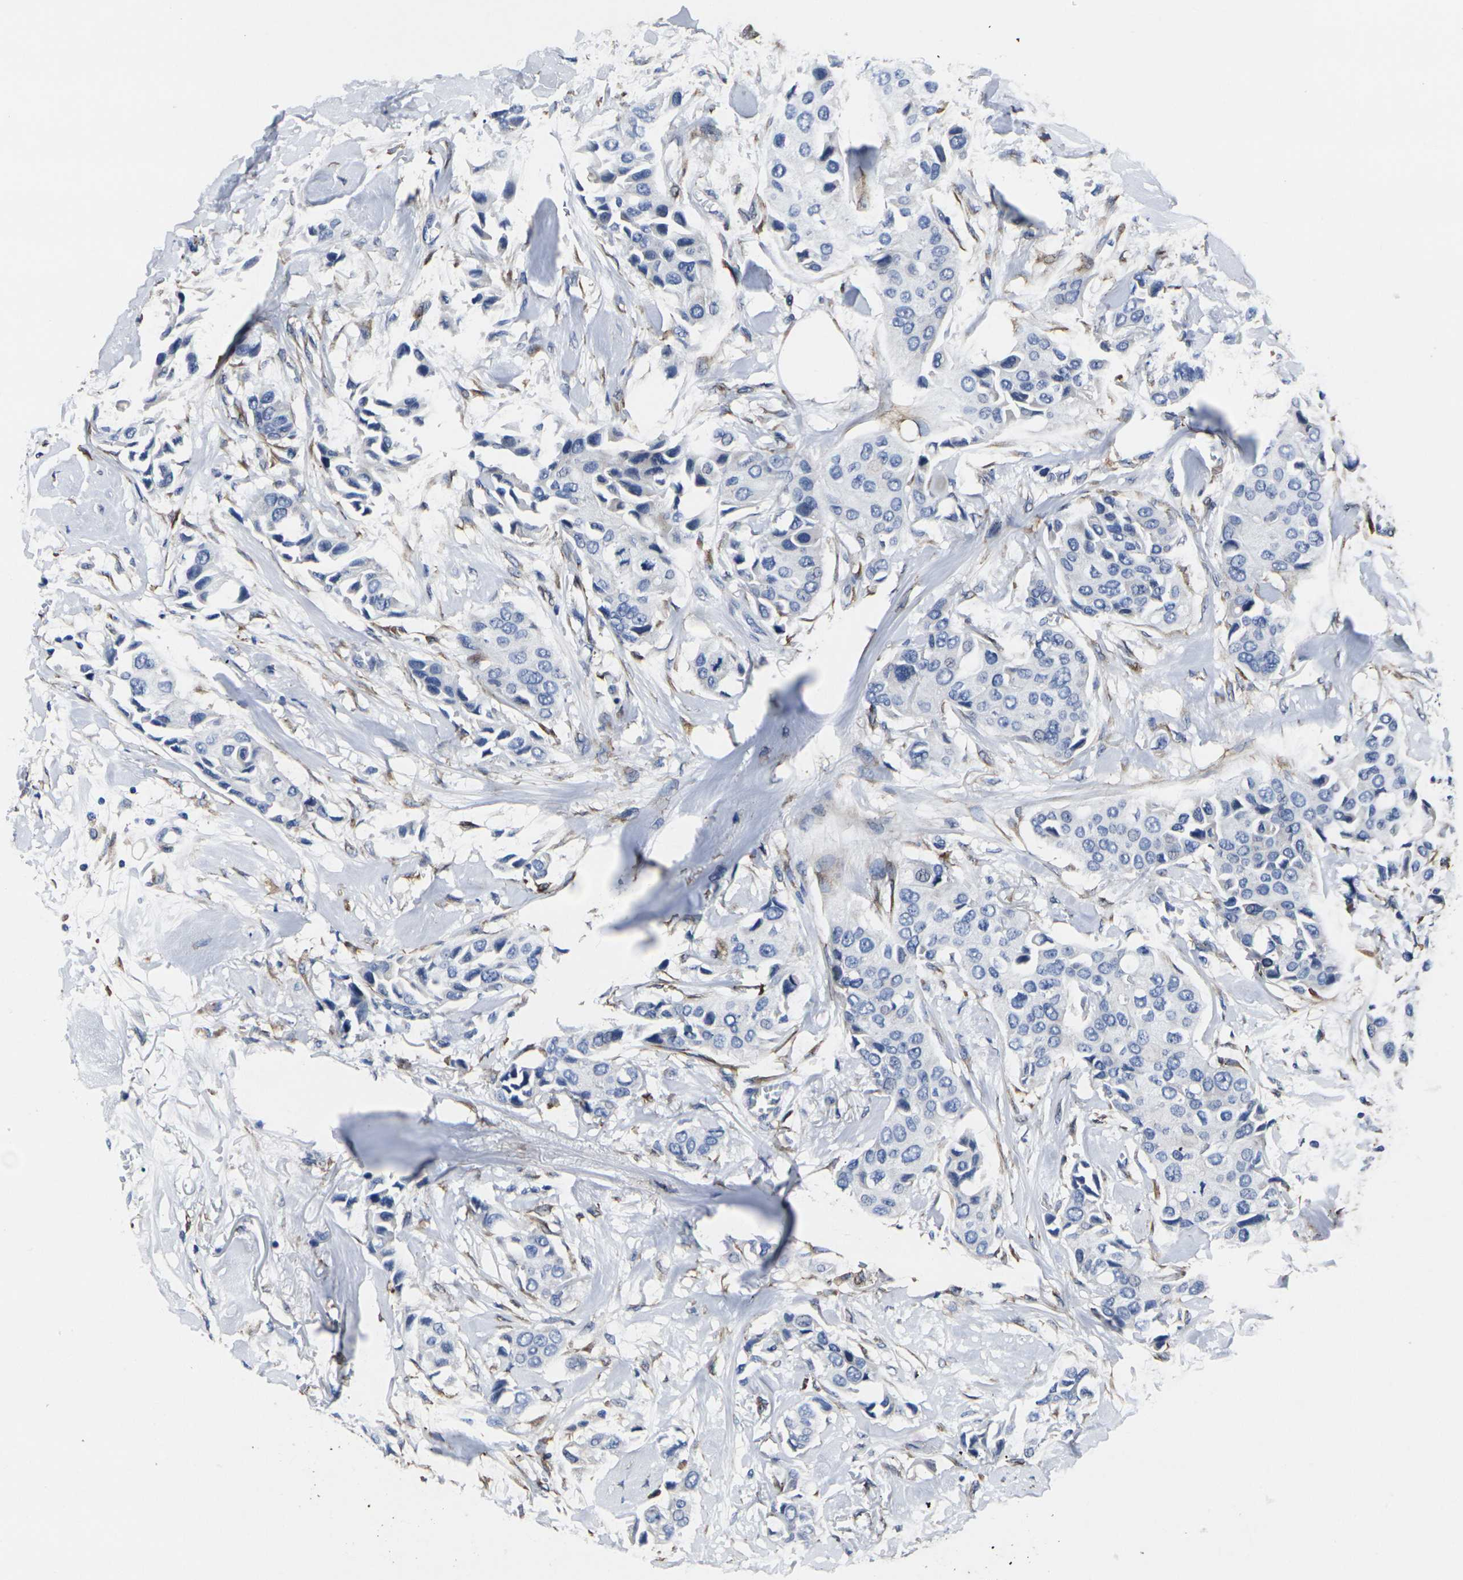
{"staining": {"intensity": "negative", "quantity": "none", "location": "none"}, "tissue": "breast cancer", "cell_type": "Tumor cells", "image_type": "cancer", "snomed": [{"axis": "morphology", "description": "Duct carcinoma"}, {"axis": "topography", "description": "Breast"}], "caption": "Immunohistochemistry of human breast cancer reveals no staining in tumor cells.", "gene": "CYP2C8", "patient": {"sex": "female", "age": 80}}